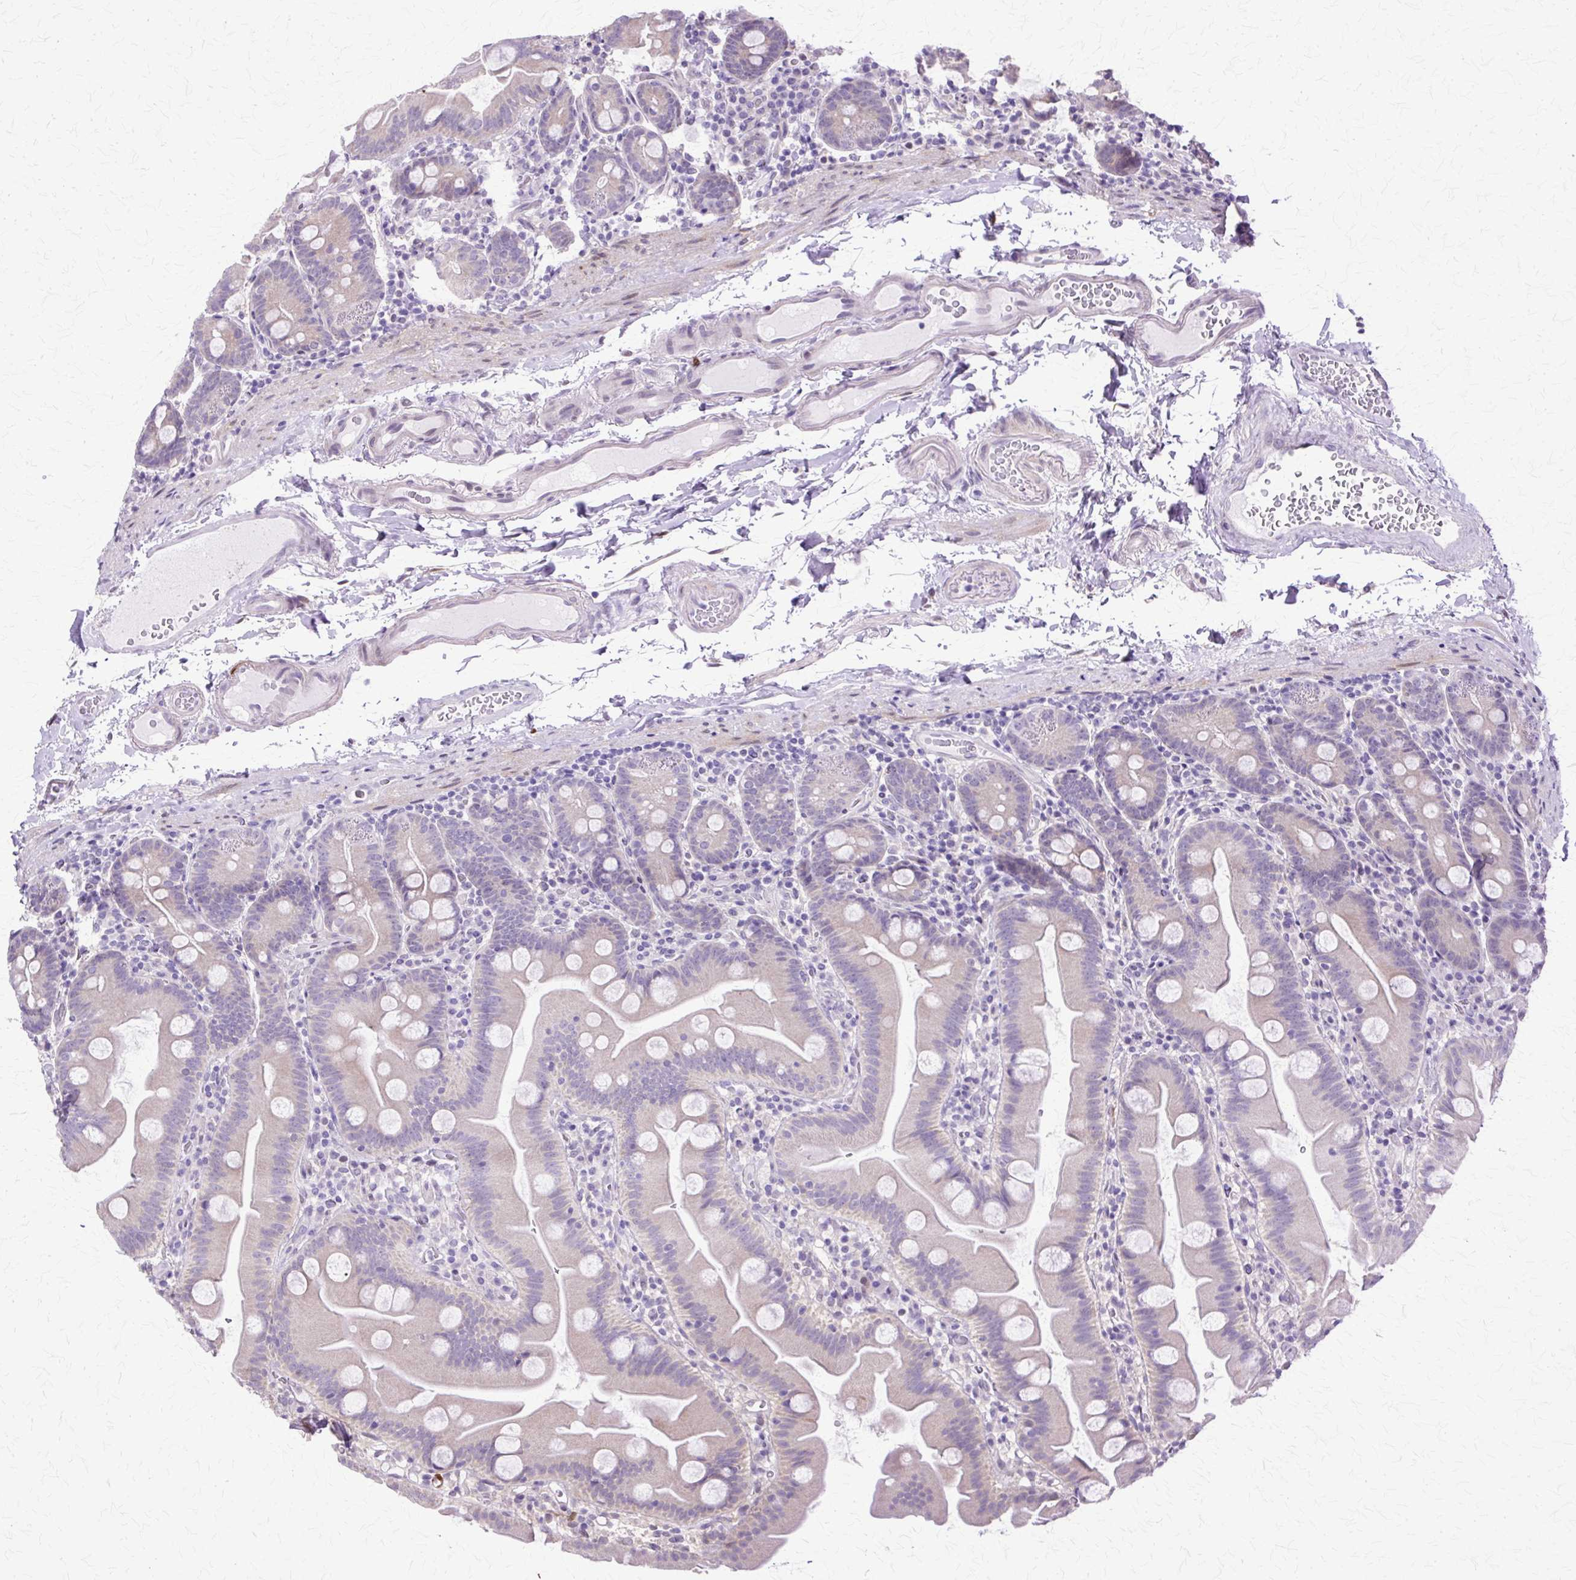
{"staining": {"intensity": "negative", "quantity": "none", "location": "none"}, "tissue": "small intestine", "cell_type": "Glandular cells", "image_type": "normal", "snomed": [{"axis": "morphology", "description": "Normal tissue, NOS"}, {"axis": "topography", "description": "Small intestine"}], "caption": "Immunohistochemistry micrograph of benign small intestine stained for a protein (brown), which displays no positivity in glandular cells.", "gene": "HSPA1A", "patient": {"sex": "female", "age": 68}}